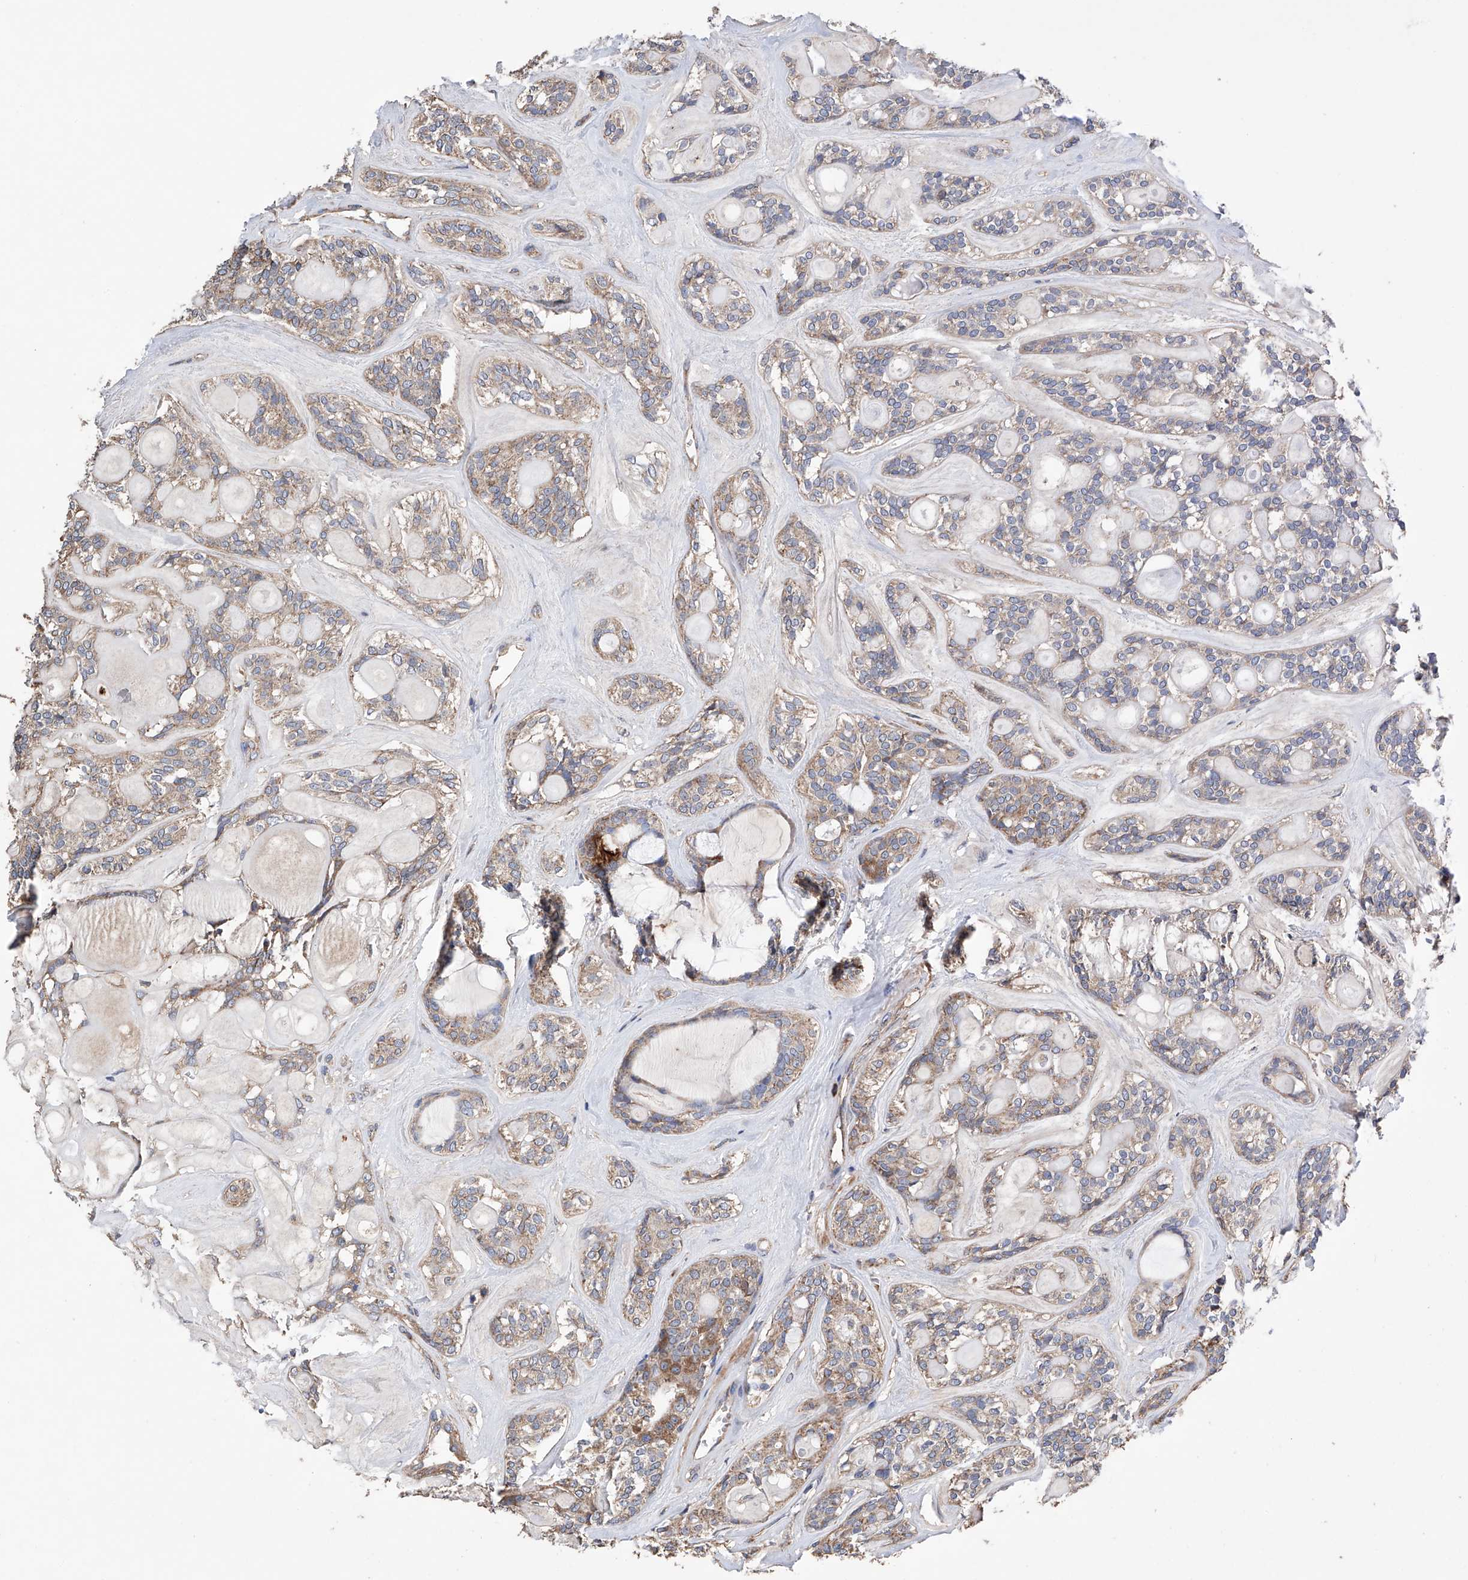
{"staining": {"intensity": "moderate", "quantity": "<25%", "location": "cytoplasmic/membranous"}, "tissue": "head and neck cancer", "cell_type": "Tumor cells", "image_type": "cancer", "snomed": [{"axis": "morphology", "description": "Adenocarcinoma, NOS"}, {"axis": "topography", "description": "Head-Neck"}], "caption": "Adenocarcinoma (head and neck) stained with immunohistochemistry displays moderate cytoplasmic/membranous staining in about <25% of tumor cells.", "gene": "EFCAB2", "patient": {"sex": "male", "age": 66}}